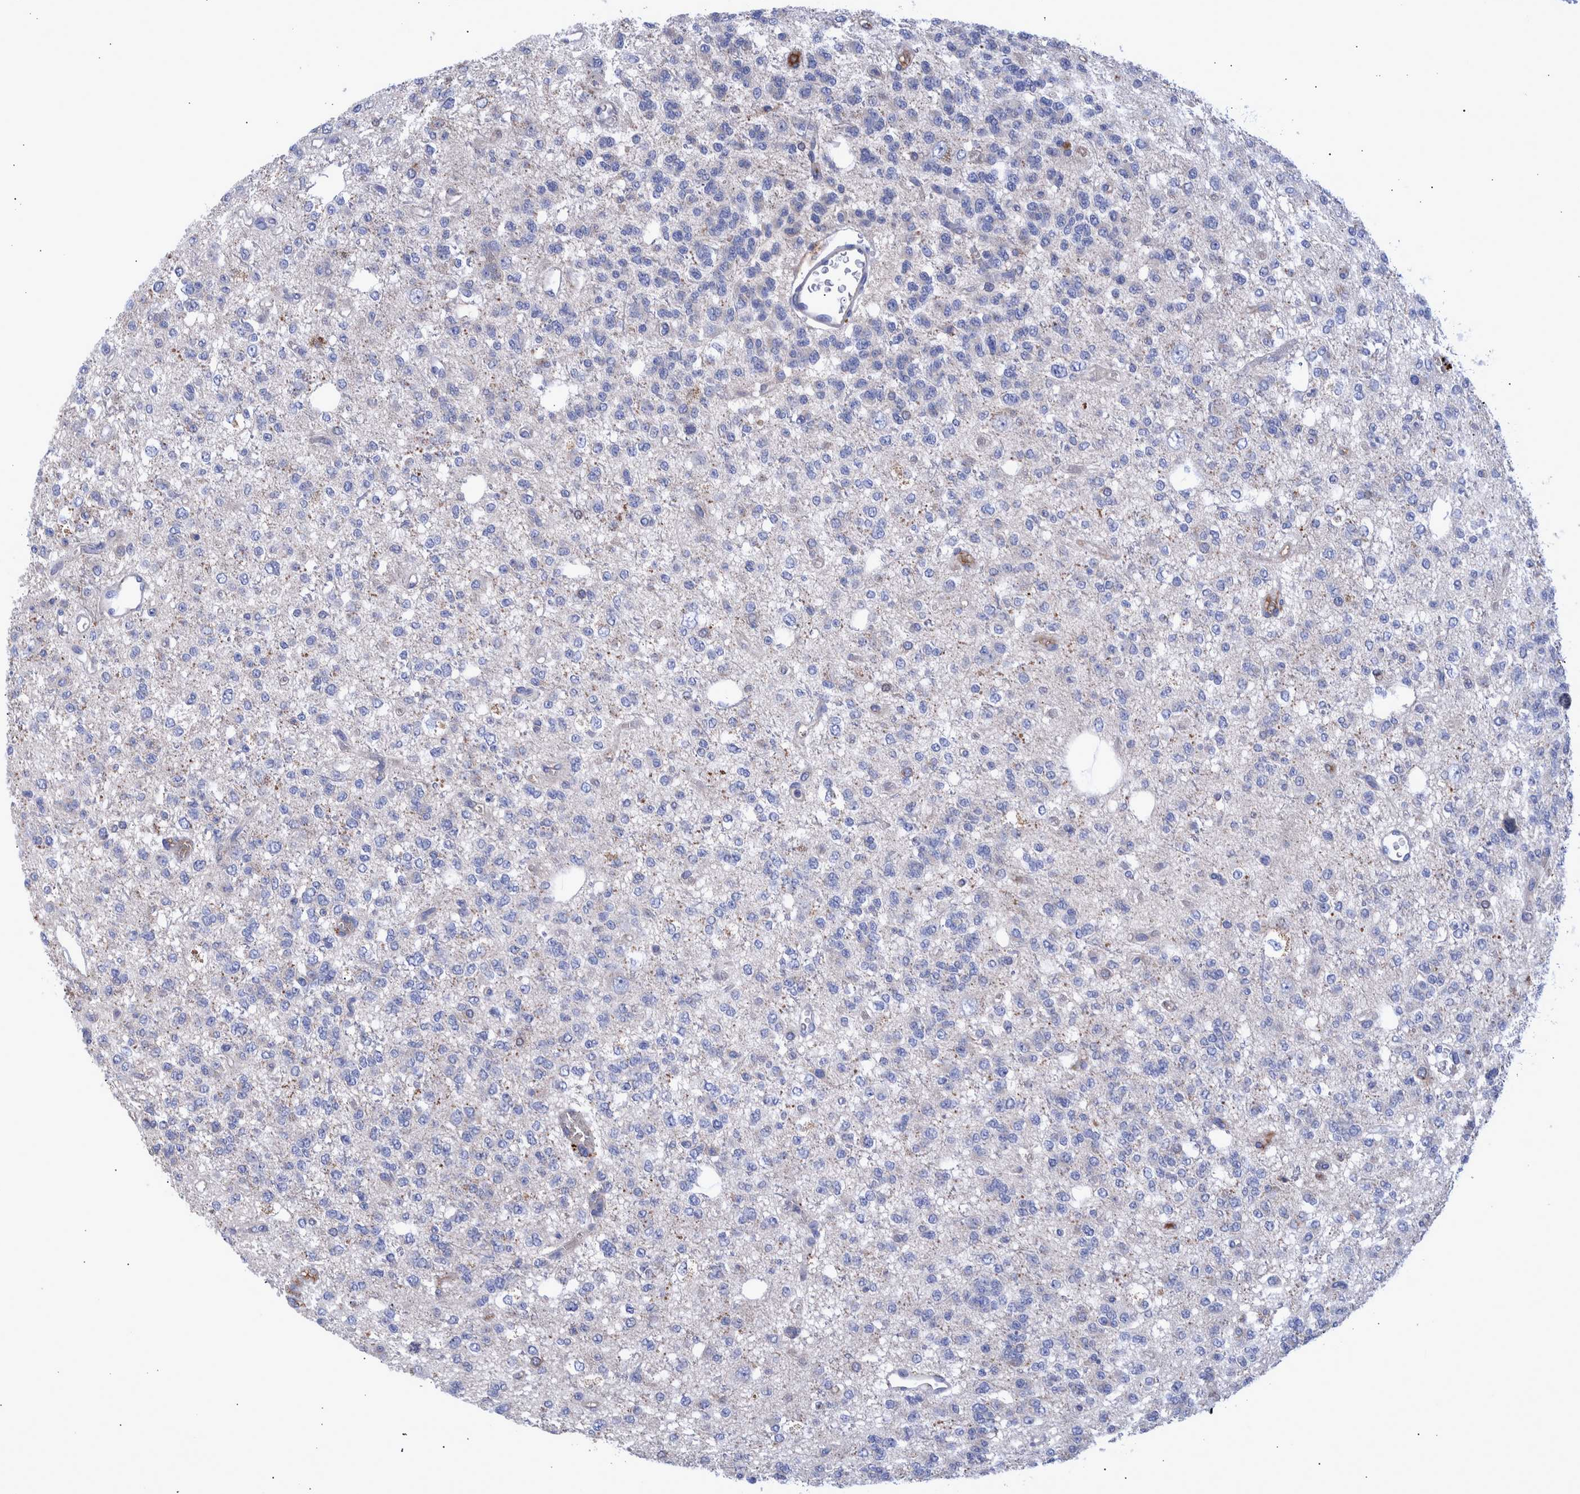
{"staining": {"intensity": "negative", "quantity": "none", "location": "none"}, "tissue": "glioma", "cell_type": "Tumor cells", "image_type": "cancer", "snomed": [{"axis": "morphology", "description": "Glioma, malignant, Low grade"}, {"axis": "topography", "description": "Brain"}], "caption": "The immunohistochemistry (IHC) image has no significant expression in tumor cells of glioma tissue.", "gene": "DLL4", "patient": {"sex": "male", "age": 38}}